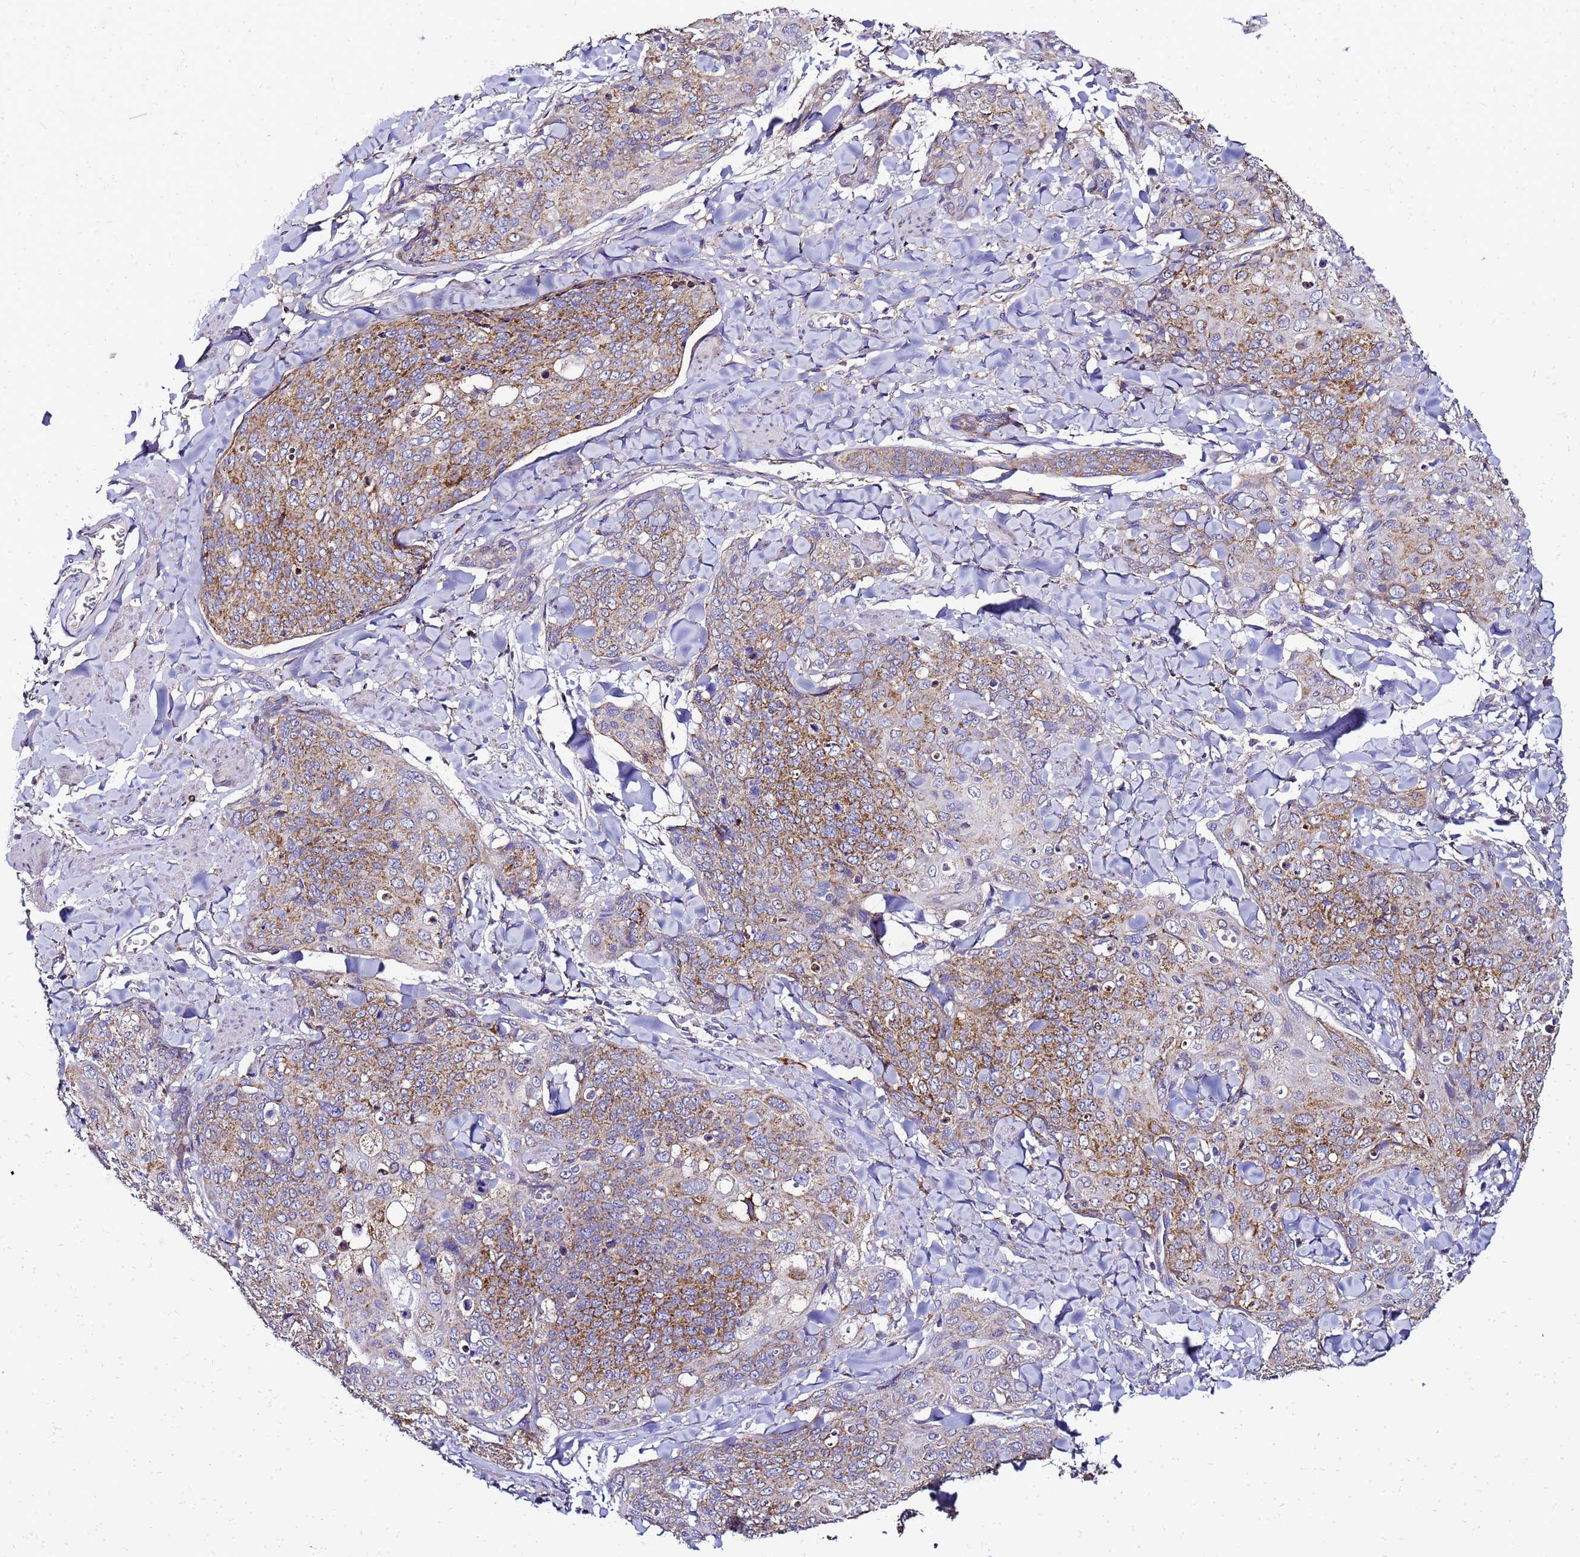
{"staining": {"intensity": "moderate", "quantity": "25%-75%", "location": "cytoplasmic/membranous"}, "tissue": "skin cancer", "cell_type": "Tumor cells", "image_type": "cancer", "snomed": [{"axis": "morphology", "description": "Squamous cell carcinoma, NOS"}, {"axis": "topography", "description": "Skin"}, {"axis": "topography", "description": "Vulva"}], "caption": "Squamous cell carcinoma (skin) stained with a brown dye displays moderate cytoplasmic/membranous positive expression in approximately 25%-75% of tumor cells.", "gene": "HIGD2A", "patient": {"sex": "female", "age": 85}}